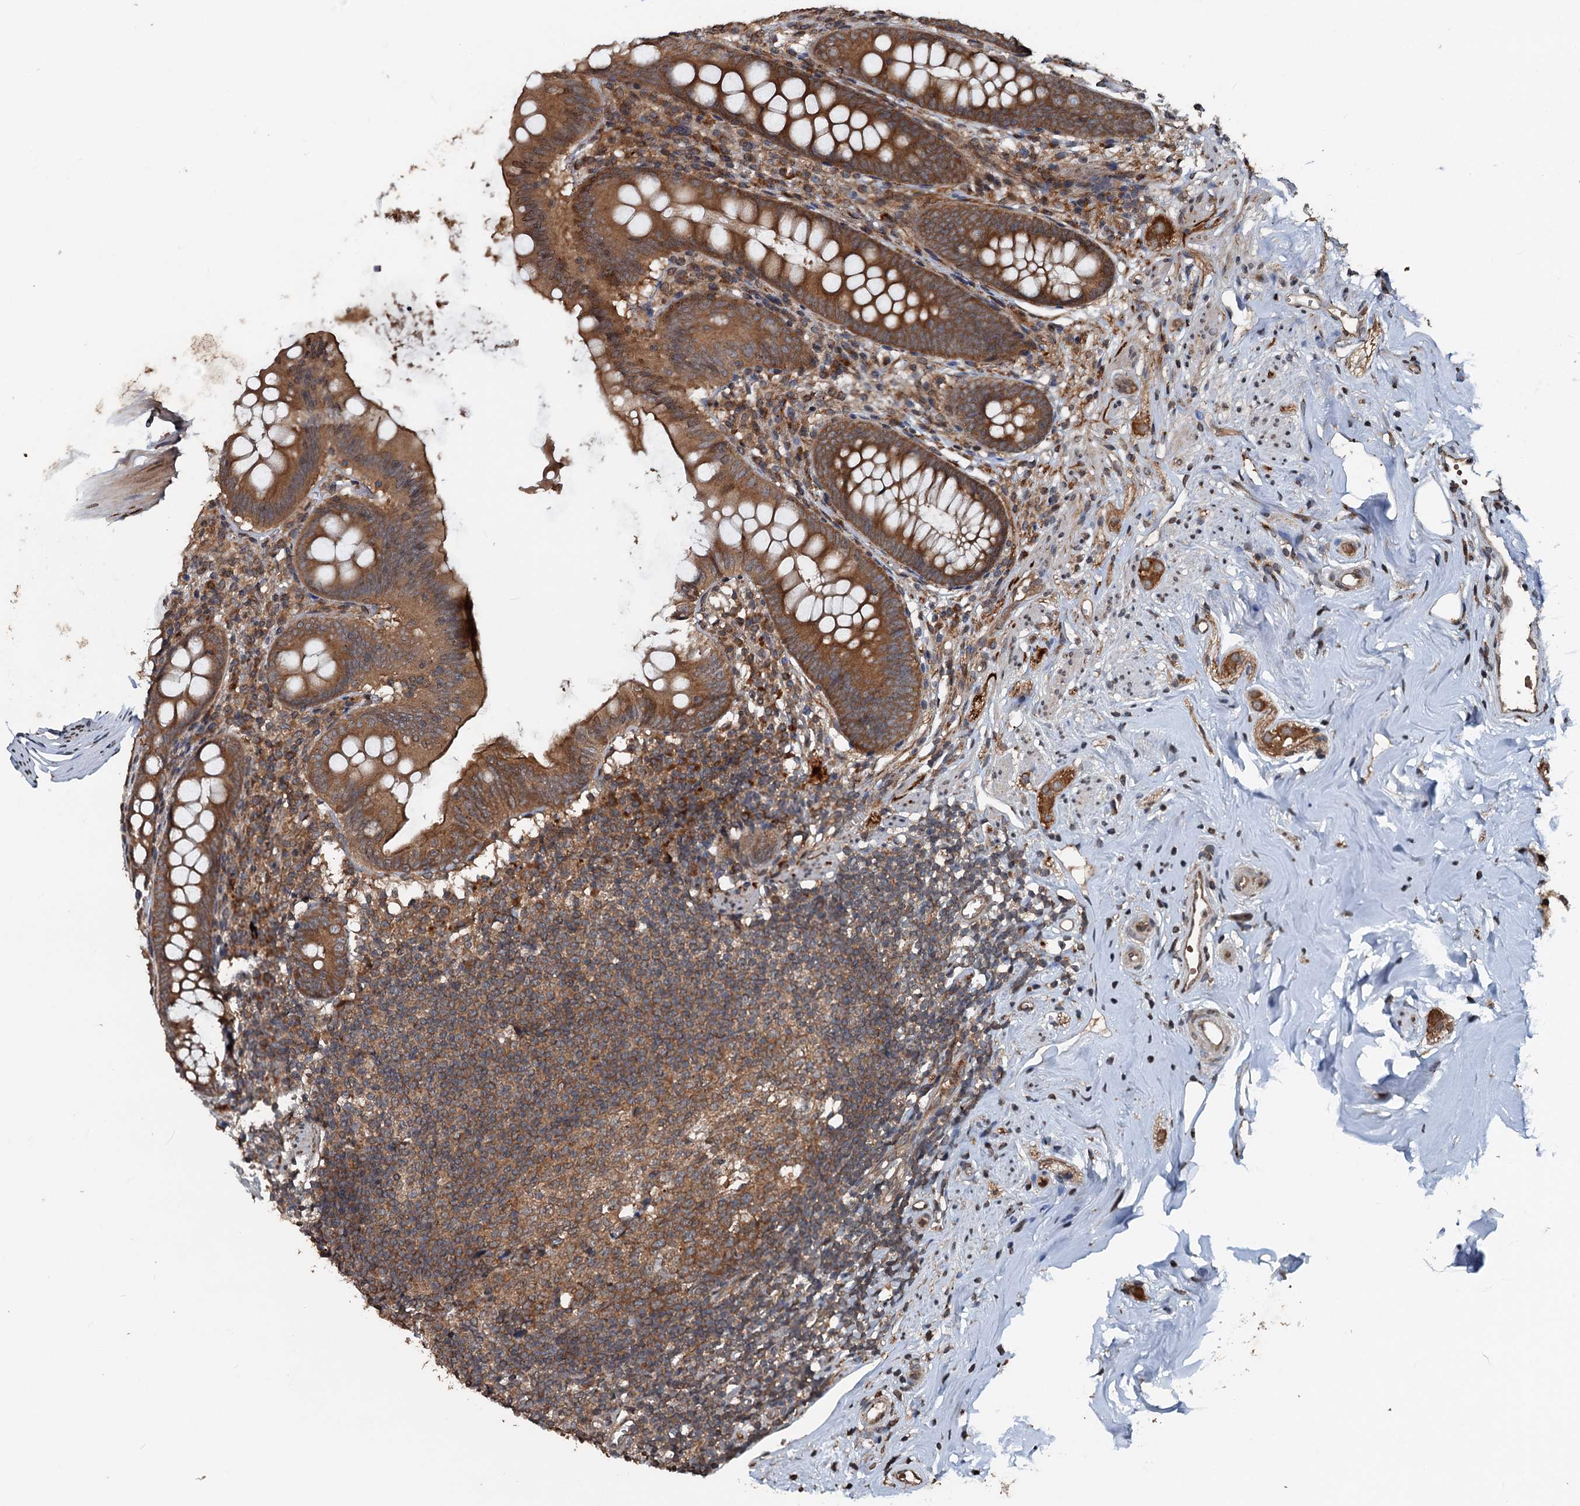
{"staining": {"intensity": "moderate", "quantity": ">75%", "location": "cytoplasmic/membranous"}, "tissue": "appendix", "cell_type": "Glandular cells", "image_type": "normal", "snomed": [{"axis": "morphology", "description": "Normal tissue, NOS"}, {"axis": "topography", "description": "Appendix"}], "caption": "This histopathology image exhibits normal appendix stained with IHC to label a protein in brown. The cytoplasmic/membranous of glandular cells show moderate positivity for the protein. Nuclei are counter-stained blue.", "gene": "N4BP2L2", "patient": {"sex": "female", "age": 51}}